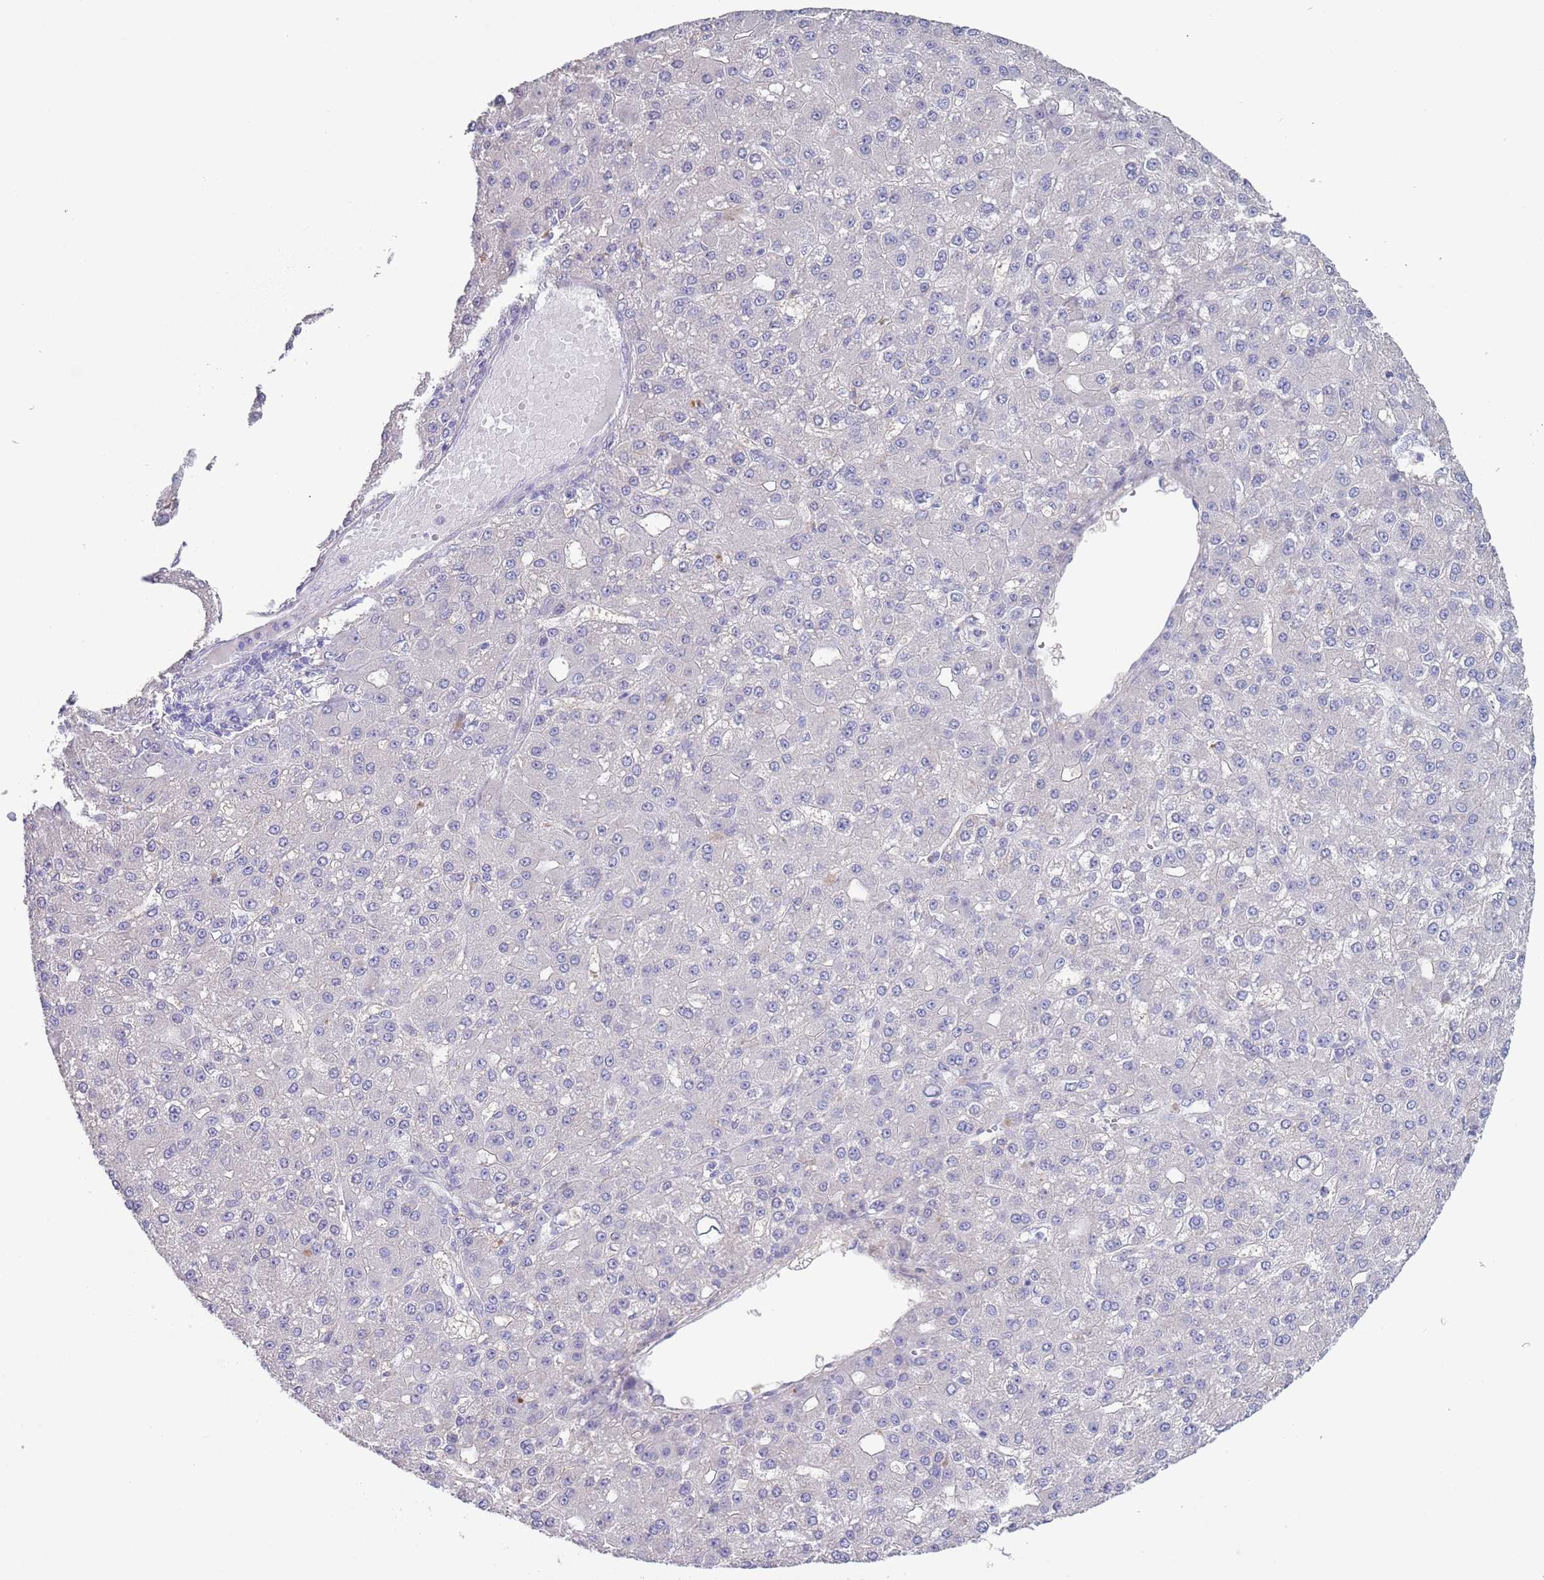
{"staining": {"intensity": "negative", "quantity": "none", "location": "none"}, "tissue": "liver cancer", "cell_type": "Tumor cells", "image_type": "cancer", "snomed": [{"axis": "morphology", "description": "Carcinoma, Hepatocellular, NOS"}, {"axis": "topography", "description": "Liver"}], "caption": "Immunohistochemical staining of human hepatocellular carcinoma (liver) displays no significant positivity in tumor cells.", "gene": "RNF169", "patient": {"sex": "male", "age": 67}}